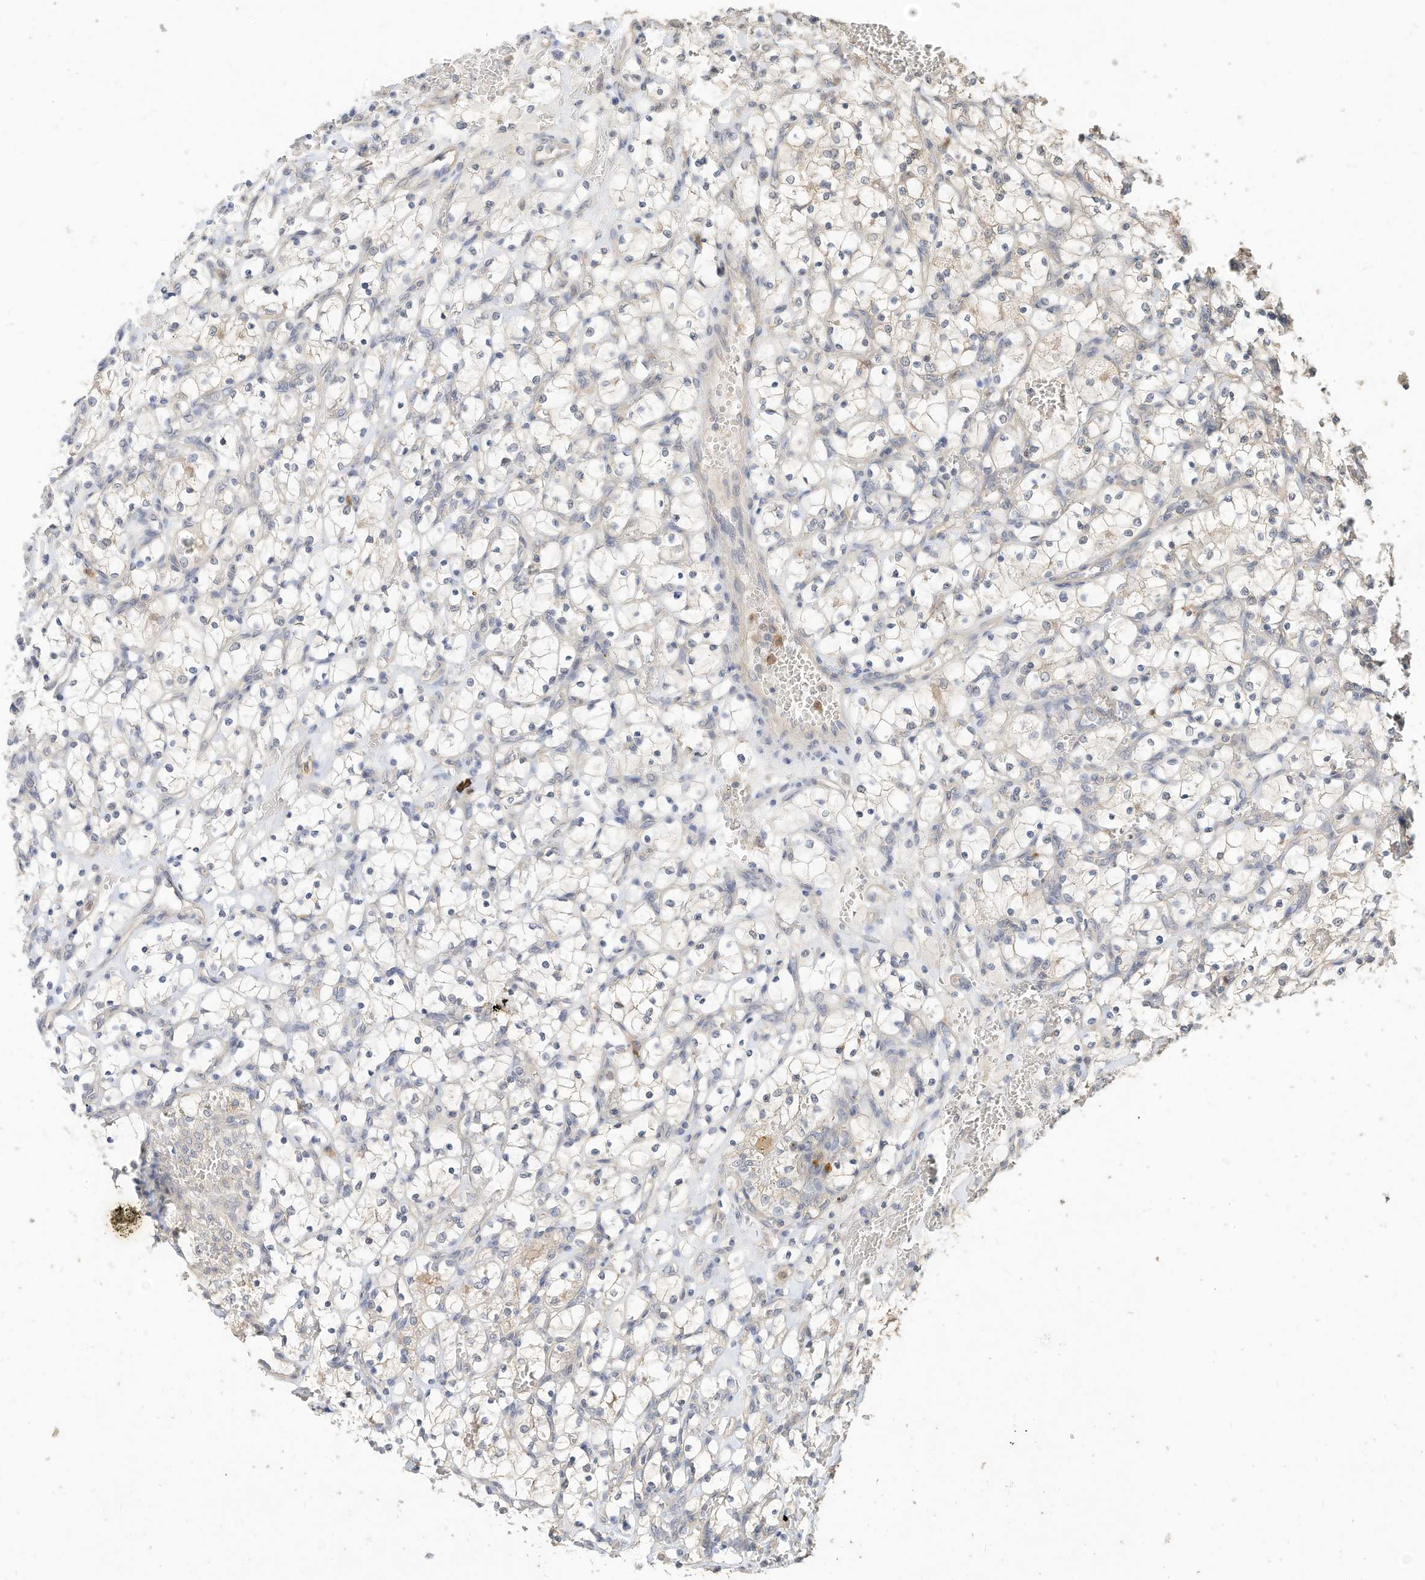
{"staining": {"intensity": "negative", "quantity": "none", "location": "none"}, "tissue": "renal cancer", "cell_type": "Tumor cells", "image_type": "cancer", "snomed": [{"axis": "morphology", "description": "Adenocarcinoma, NOS"}, {"axis": "topography", "description": "Kidney"}], "caption": "Immunohistochemistry histopathology image of renal adenocarcinoma stained for a protein (brown), which displays no staining in tumor cells. The staining was performed using DAB (3,3'-diaminobenzidine) to visualize the protein expression in brown, while the nuclei were stained in blue with hematoxylin (Magnification: 20x).", "gene": "OFD1", "patient": {"sex": "female", "age": 69}}